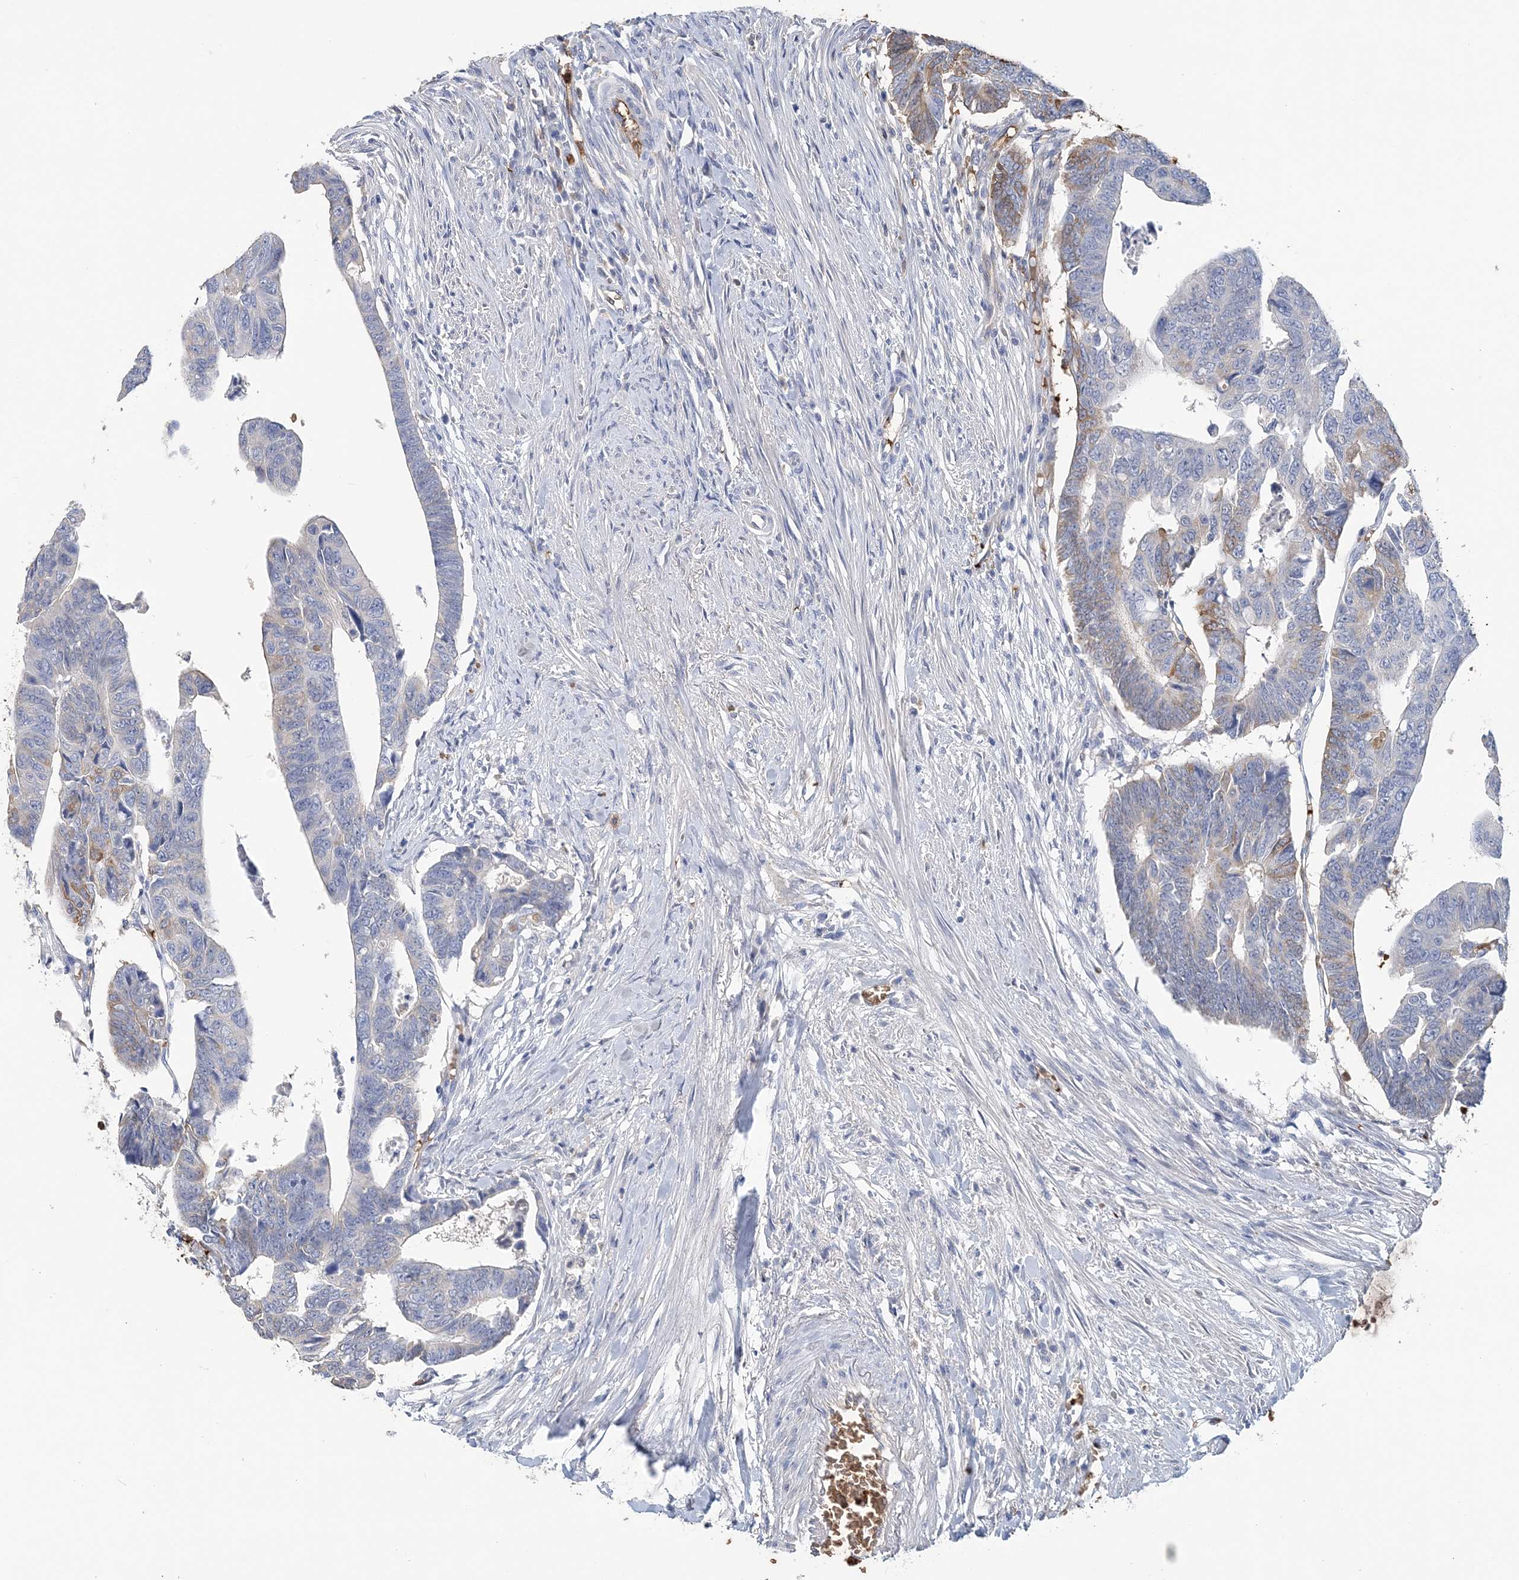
{"staining": {"intensity": "weak", "quantity": "<25%", "location": "cytoplasmic/membranous"}, "tissue": "colorectal cancer", "cell_type": "Tumor cells", "image_type": "cancer", "snomed": [{"axis": "morphology", "description": "Adenocarcinoma, NOS"}, {"axis": "topography", "description": "Rectum"}], "caption": "Immunohistochemistry (IHC) image of neoplastic tissue: colorectal cancer (adenocarcinoma) stained with DAB demonstrates no significant protein staining in tumor cells. The staining is performed using DAB (3,3'-diaminobenzidine) brown chromogen with nuclei counter-stained in using hematoxylin.", "gene": "HBD", "patient": {"sex": "female", "age": 65}}